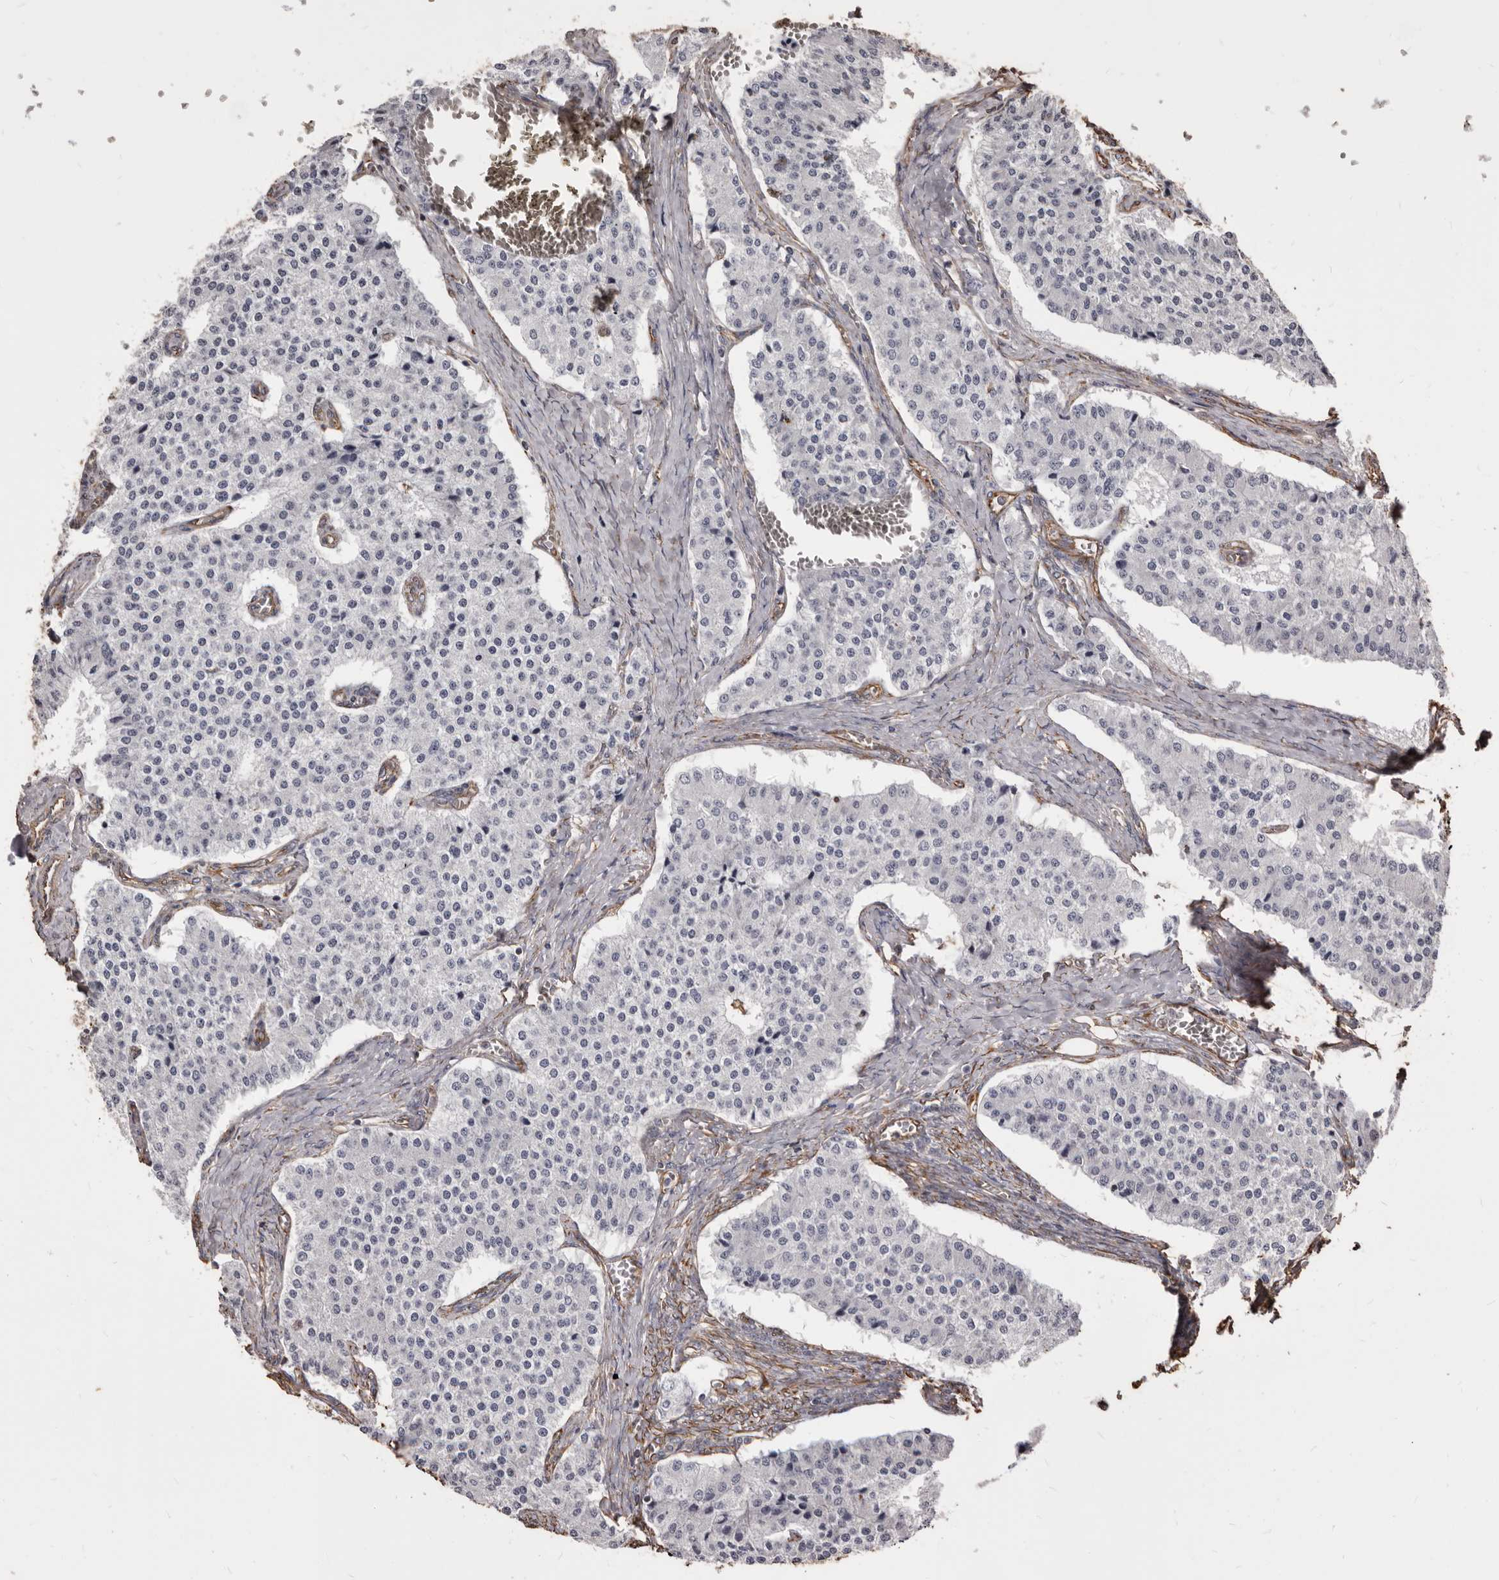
{"staining": {"intensity": "negative", "quantity": "none", "location": "none"}, "tissue": "carcinoid", "cell_type": "Tumor cells", "image_type": "cancer", "snomed": [{"axis": "morphology", "description": "Carcinoid, malignant, NOS"}, {"axis": "topography", "description": "Colon"}], "caption": "A micrograph of carcinoid stained for a protein shows no brown staining in tumor cells.", "gene": "MTURN", "patient": {"sex": "female", "age": 52}}